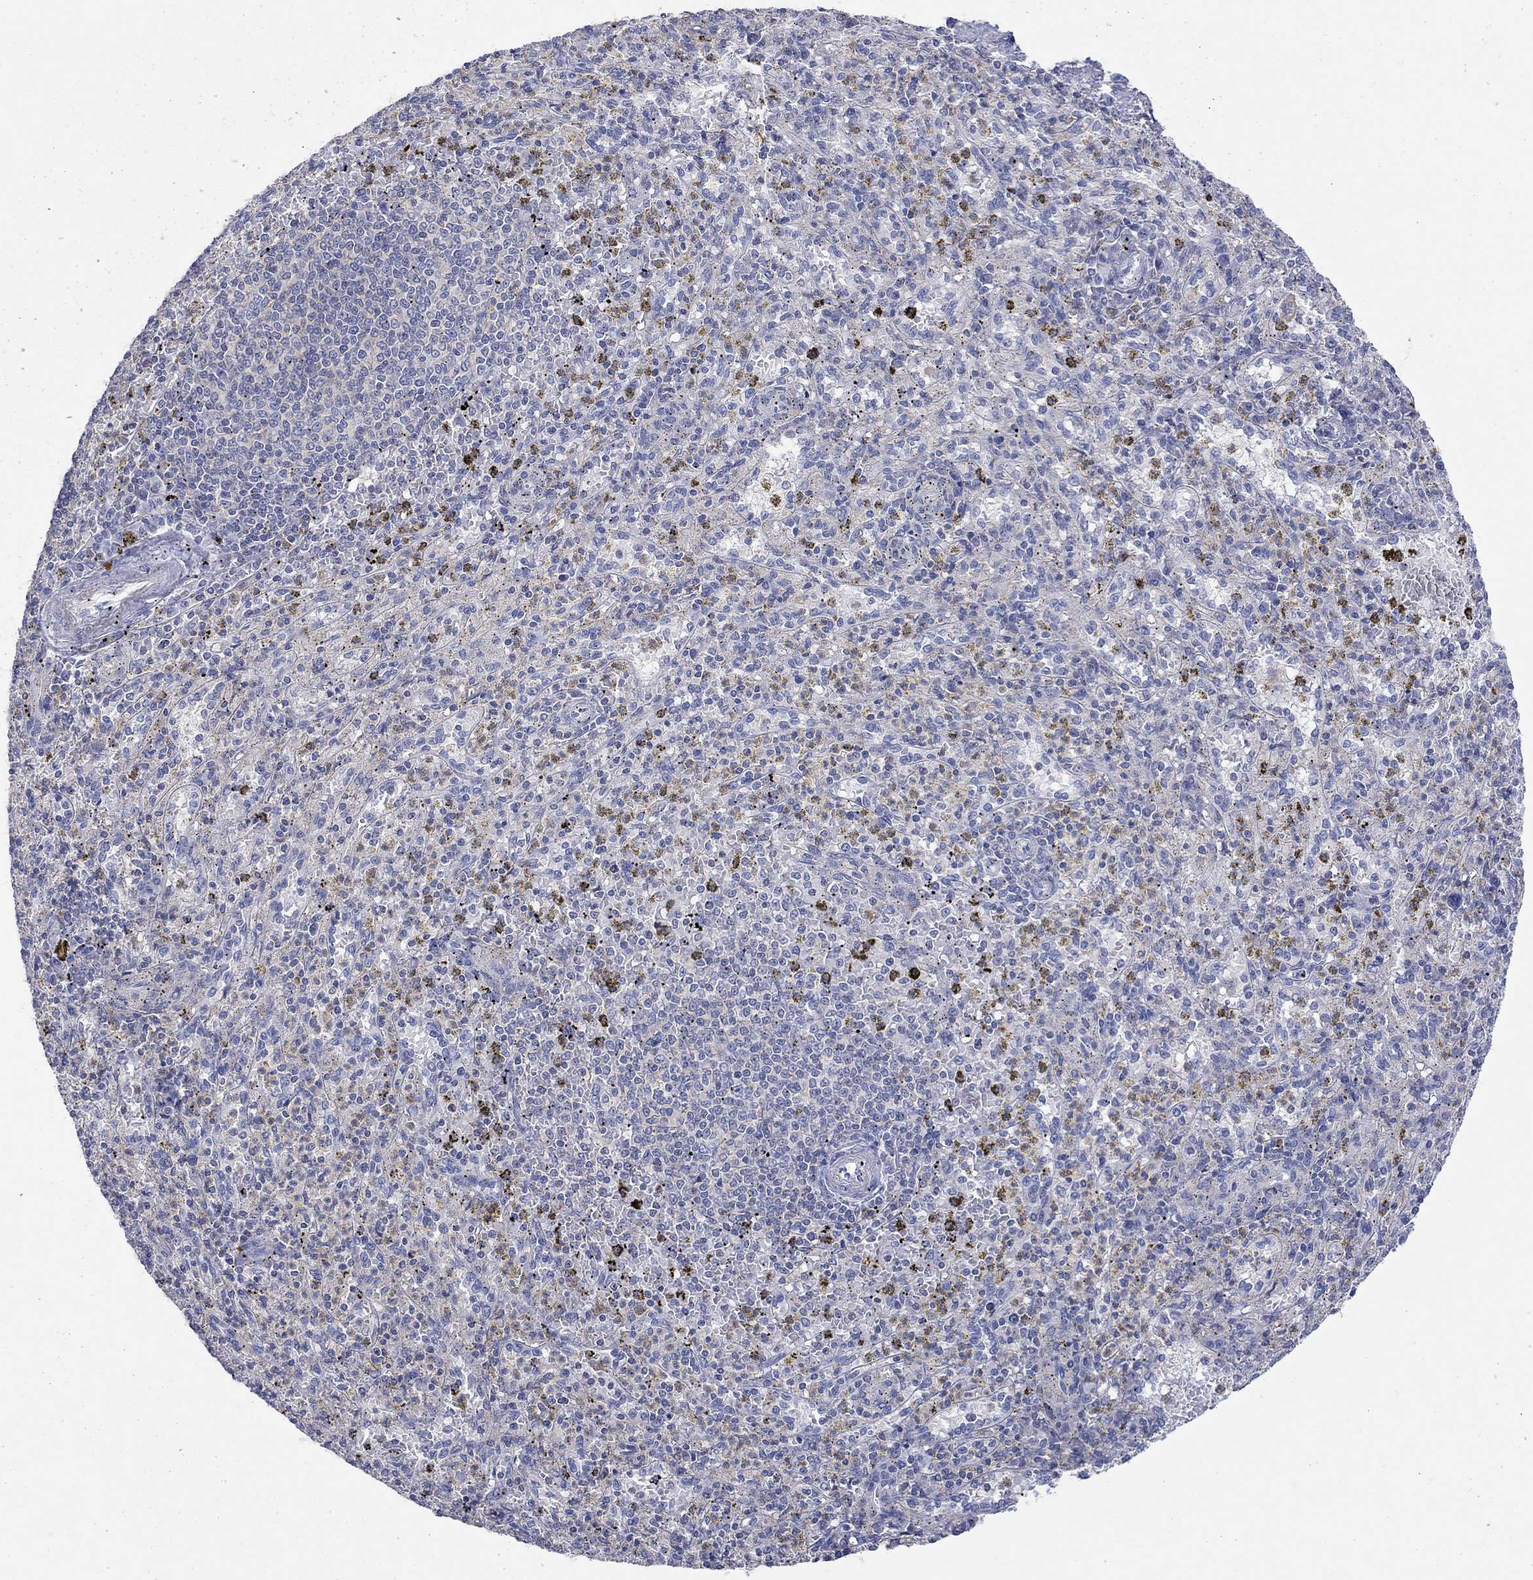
{"staining": {"intensity": "negative", "quantity": "none", "location": "none"}, "tissue": "spleen", "cell_type": "Cells in red pulp", "image_type": "normal", "snomed": [{"axis": "morphology", "description": "Normal tissue, NOS"}, {"axis": "topography", "description": "Spleen"}], "caption": "The immunohistochemistry (IHC) image has no significant staining in cells in red pulp of spleen. Brightfield microscopy of immunohistochemistry (IHC) stained with DAB (brown) and hematoxylin (blue), captured at high magnification.", "gene": "PPIL6", "patient": {"sex": "male", "age": 60}}